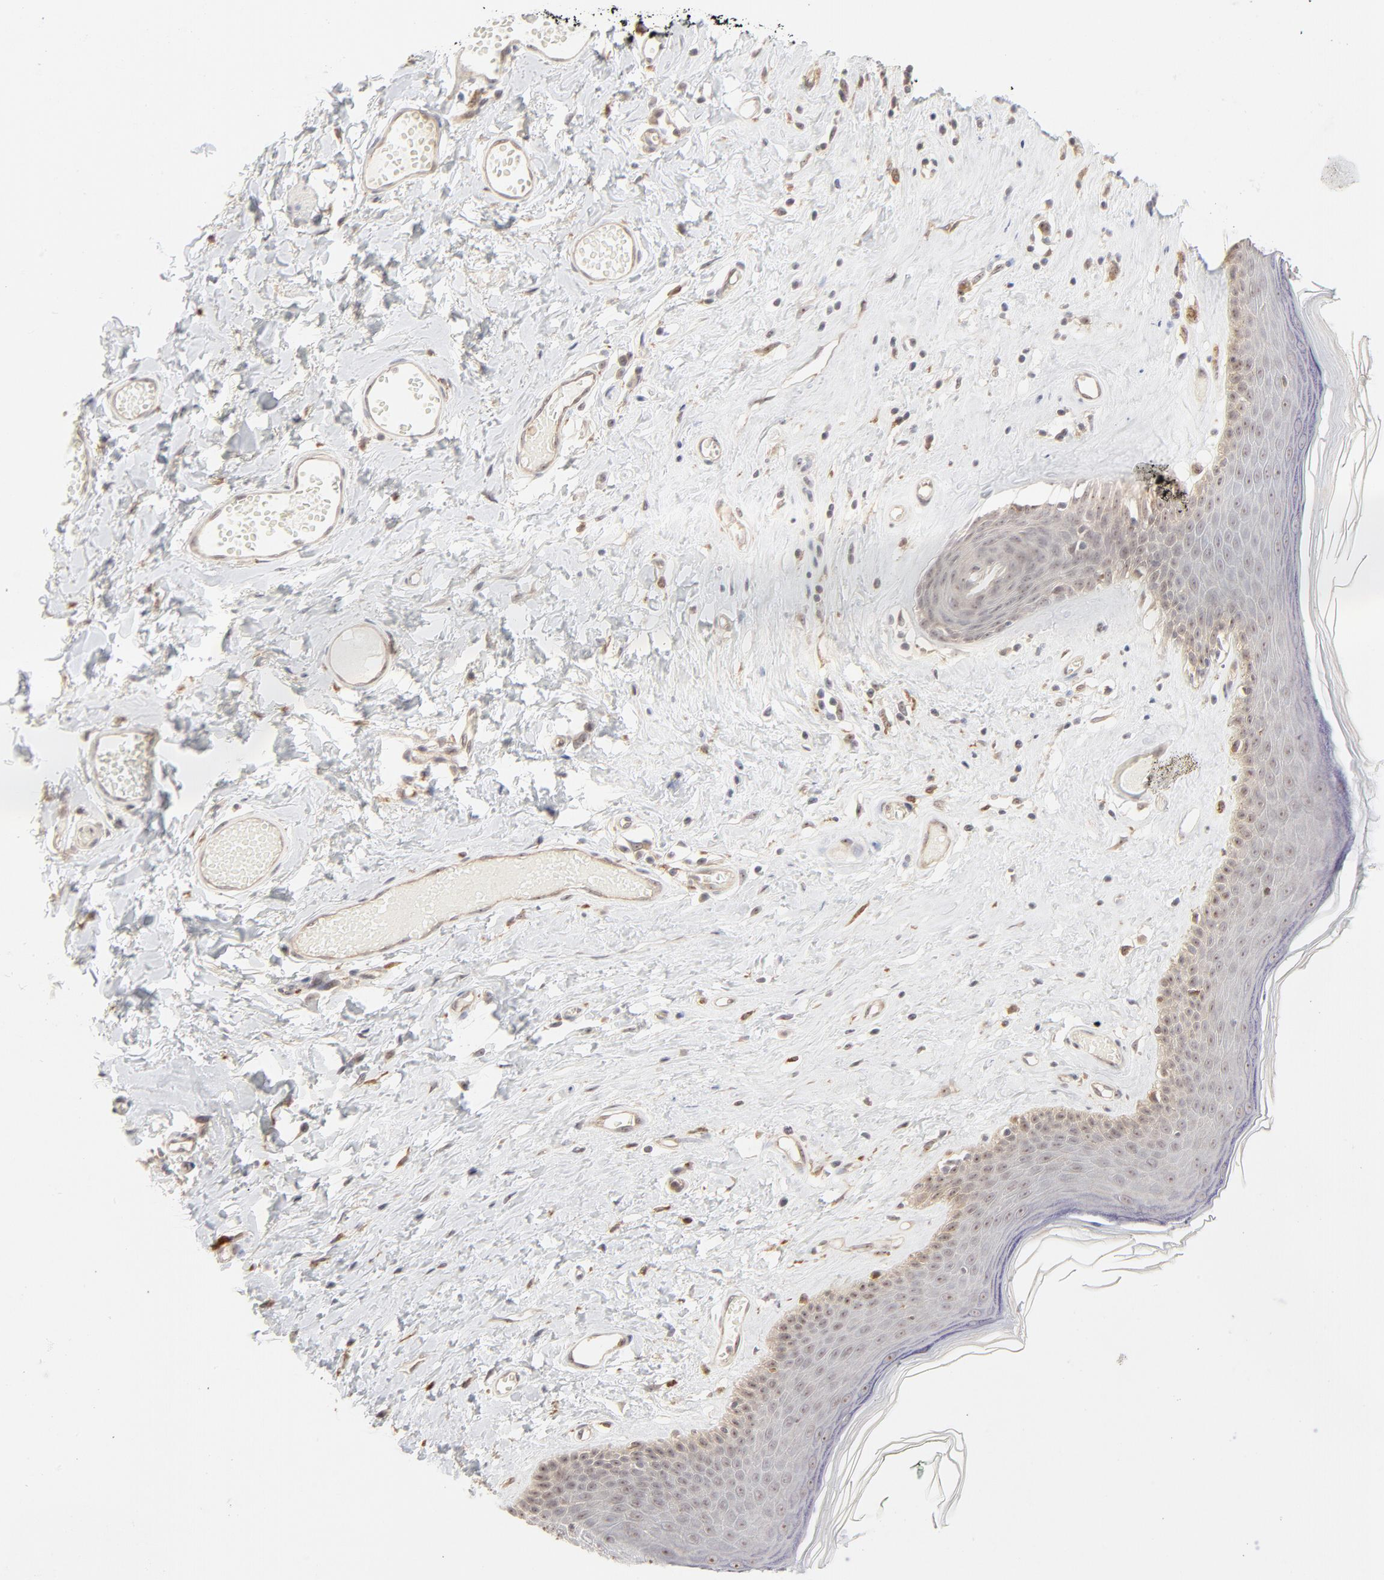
{"staining": {"intensity": "moderate", "quantity": "25%-75%", "location": "cytoplasmic/membranous"}, "tissue": "skin", "cell_type": "Epidermal cells", "image_type": "normal", "snomed": [{"axis": "morphology", "description": "Normal tissue, NOS"}, {"axis": "morphology", "description": "Inflammation, NOS"}, {"axis": "topography", "description": "Vulva"}], "caption": "The micrograph shows a brown stain indicating the presence of a protein in the cytoplasmic/membranous of epidermal cells in skin. The staining was performed using DAB (3,3'-diaminobenzidine), with brown indicating positive protein expression. Nuclei are stained blue with hematoxylin.", "gene": "RAB5C", "patient": {"sex": "female", "age": 84}}